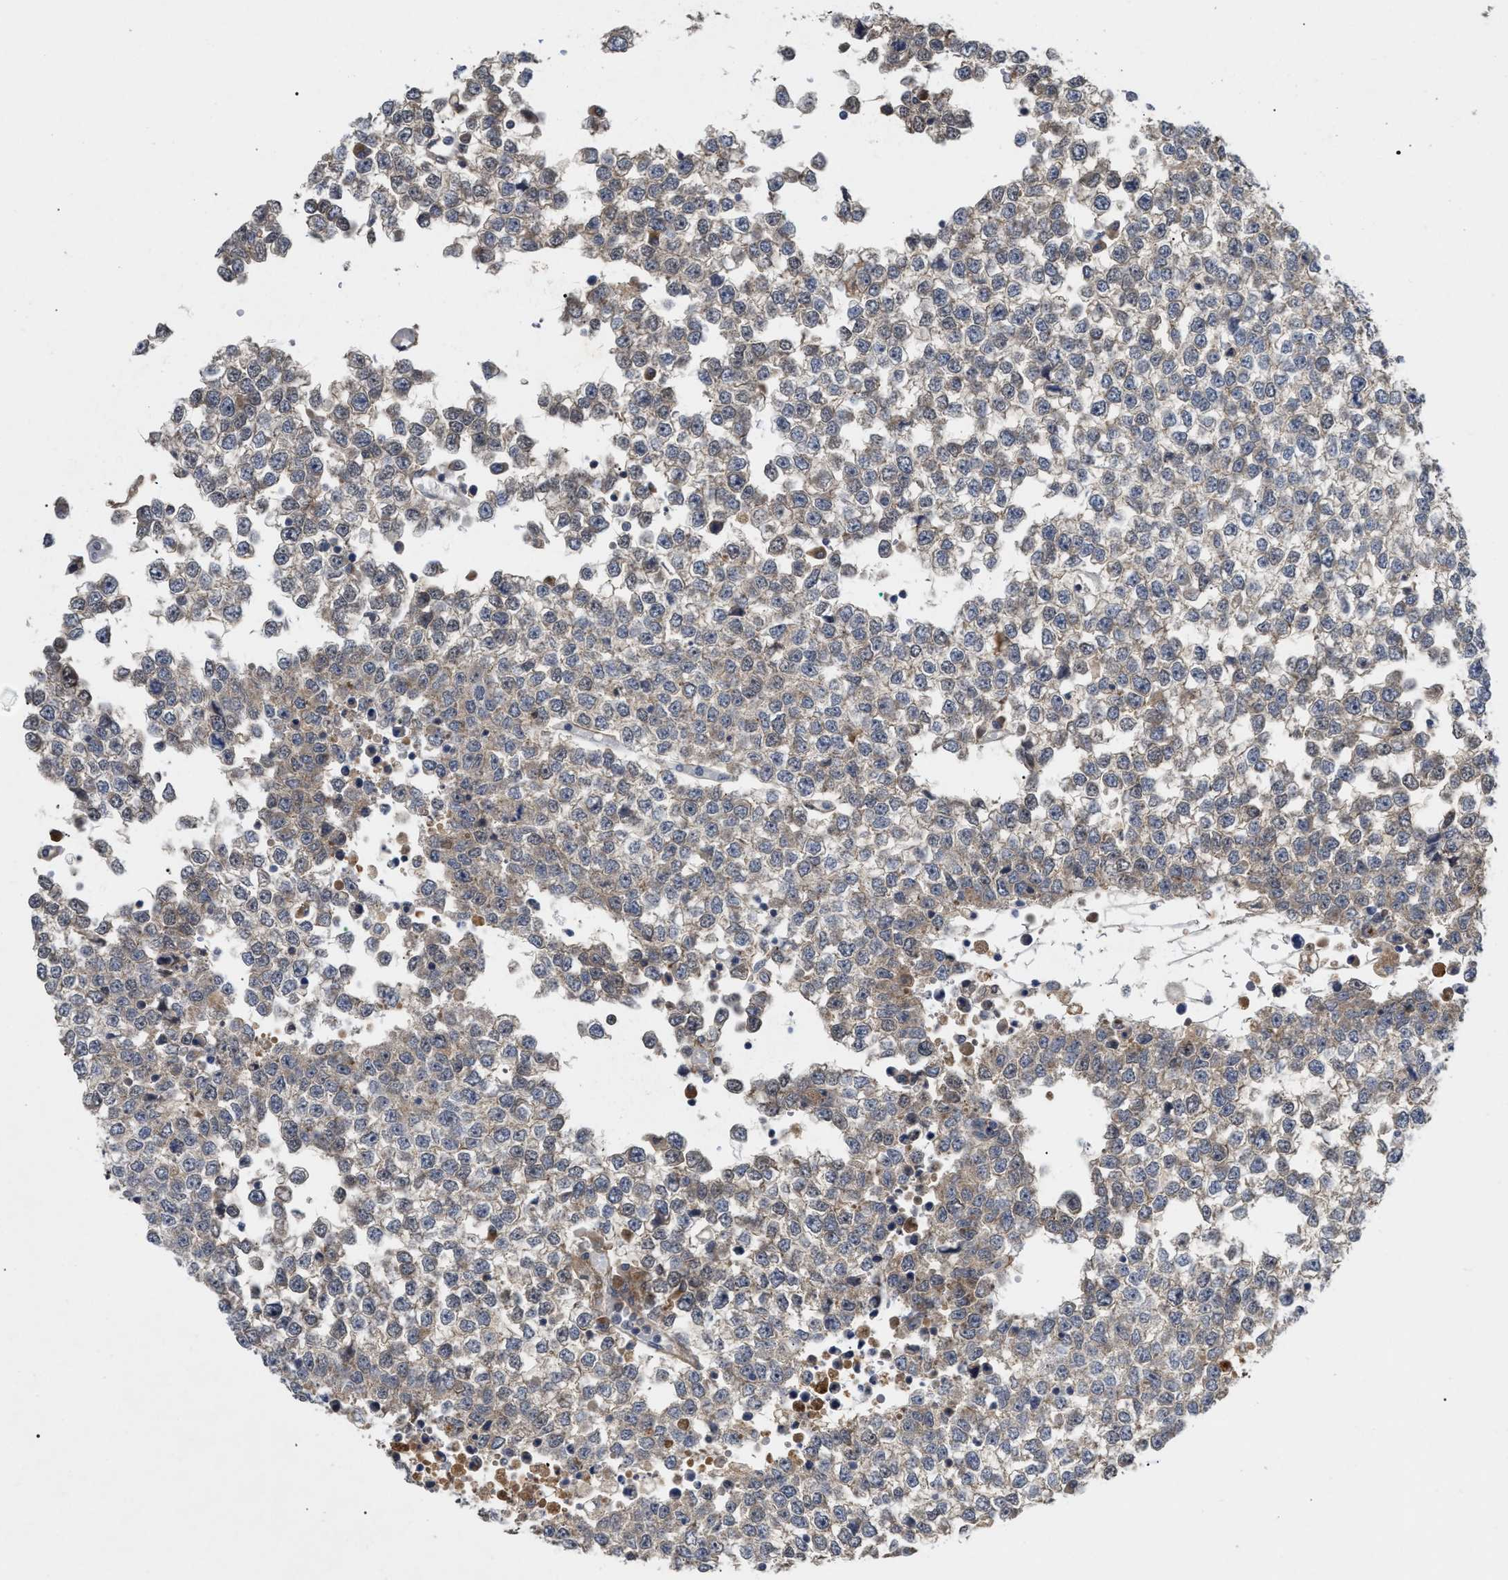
{"staining": {"intensity": "weak", "quantity": "<25%", "location": "cytoplasmic/membranous"}, "tissue": "testis cancer", "cell_type": "Tumor cells", "image_type": "cancer", "snomed": [{"axis": "morphology", "description": "Seminoma, NOS"}, {"axis": "topography", "description": "Testis"}], "caption": "Testis cancer (seminoma) was stained to show a protein in brown. There is no significant positivity in tumor cells. Brightfield microscopy of immunohistochemistry stained with DAB (3,3'-diaminobenzidine) (brown) and hematoxylin (blue), captured at high magnification.", "gene": "ST6GALNAC6", "patient": {"sex": "male", "age": 65}}